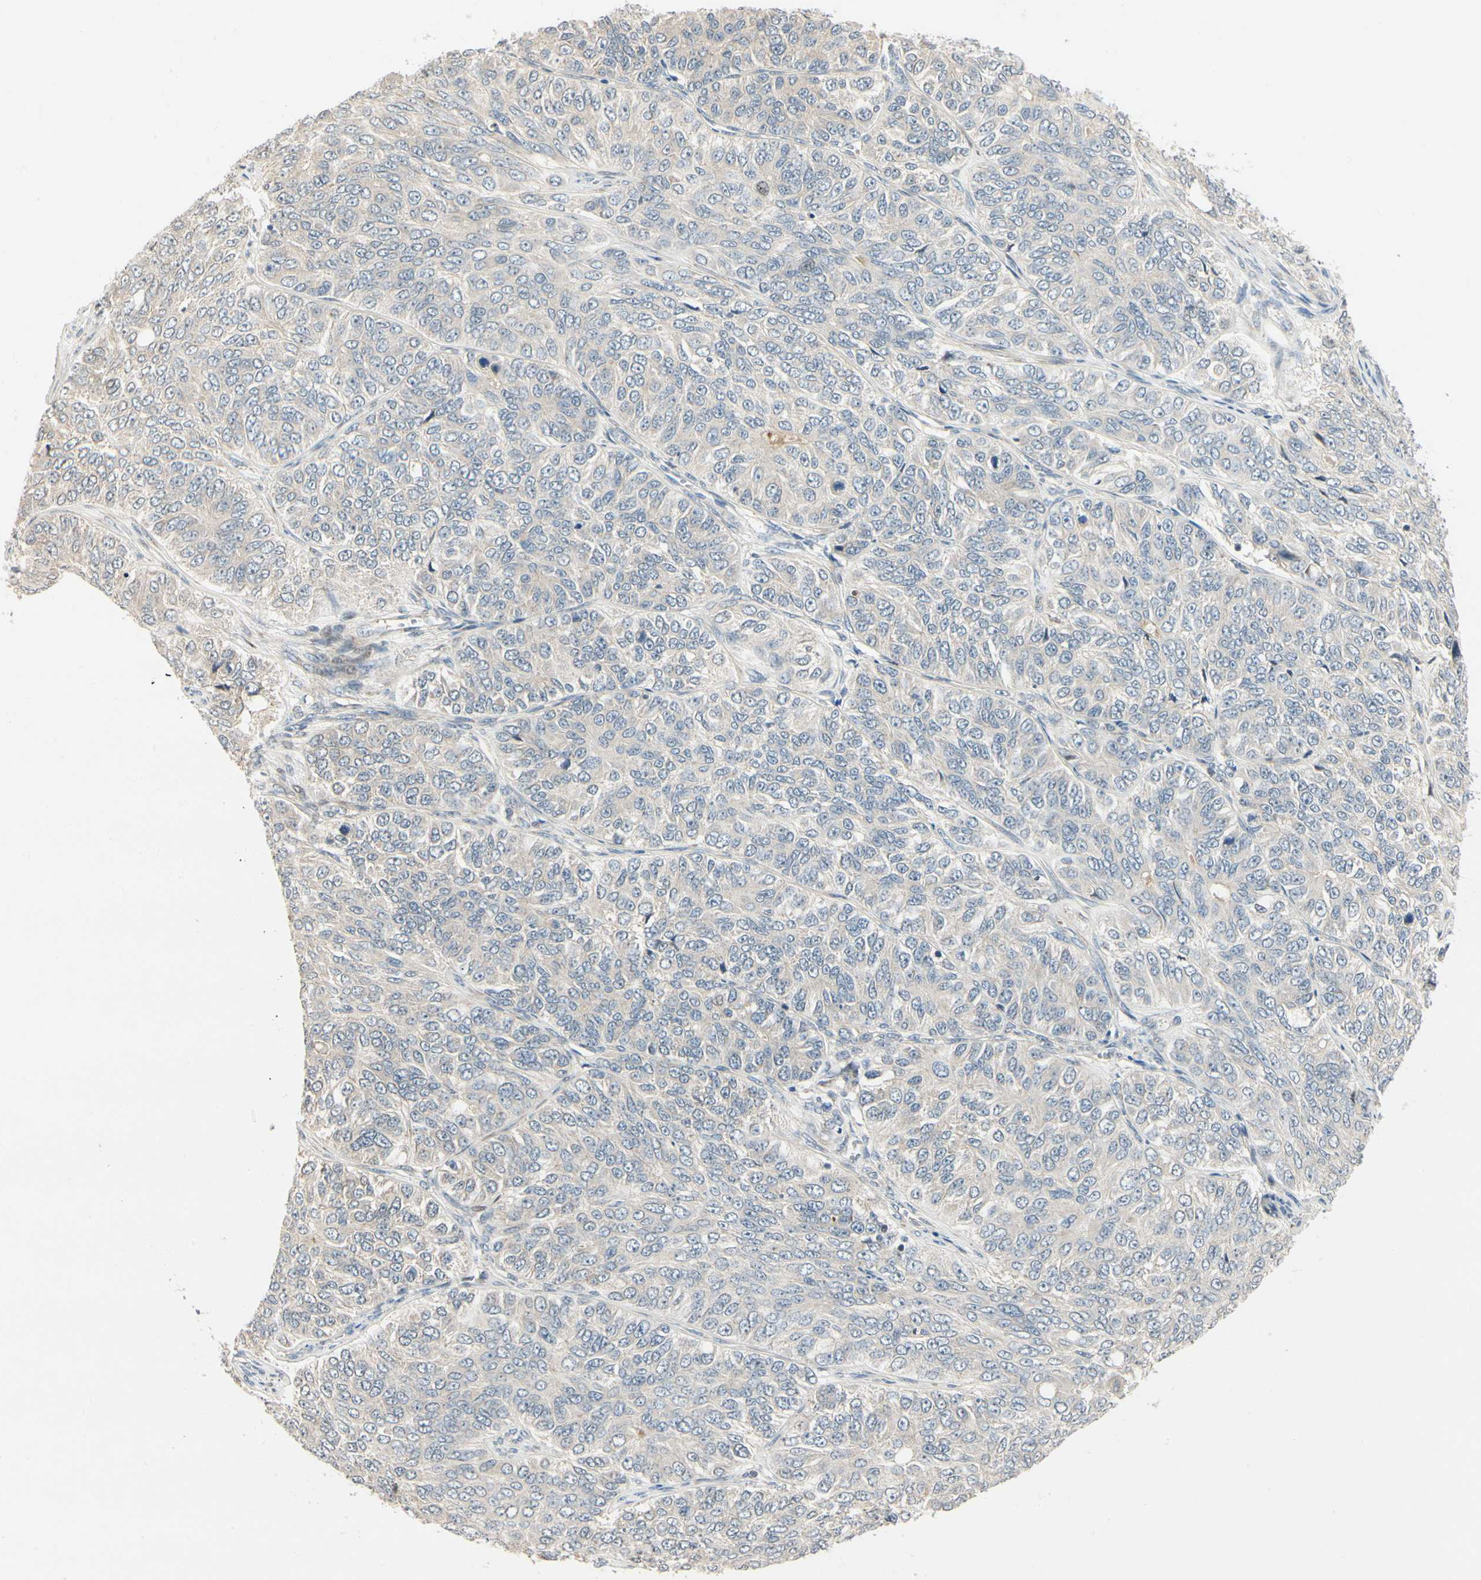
{"staining": {"intensity": "negative", "quantity": "none", "location": "none"}, "tissue": "ovarian cancer", "cell_type": "Tumor cells", "image_type": "cancer", "snomed": [{"axis": "morphology", "description": "Carcinoma, endometroid"}, {"axis": "topography", "description": "Ovary"}], "caption": "Tumor cells are negative for protein expression in human endometroid carcinoma (ovarian). The staining was performed using DAB to visualize the protein expression in brown, while the nuclei were stained in blue with hematoxylin (Magnification: 20x).", "gene": "P4HA3", "patient": {"sex": "female", "age": 51}}